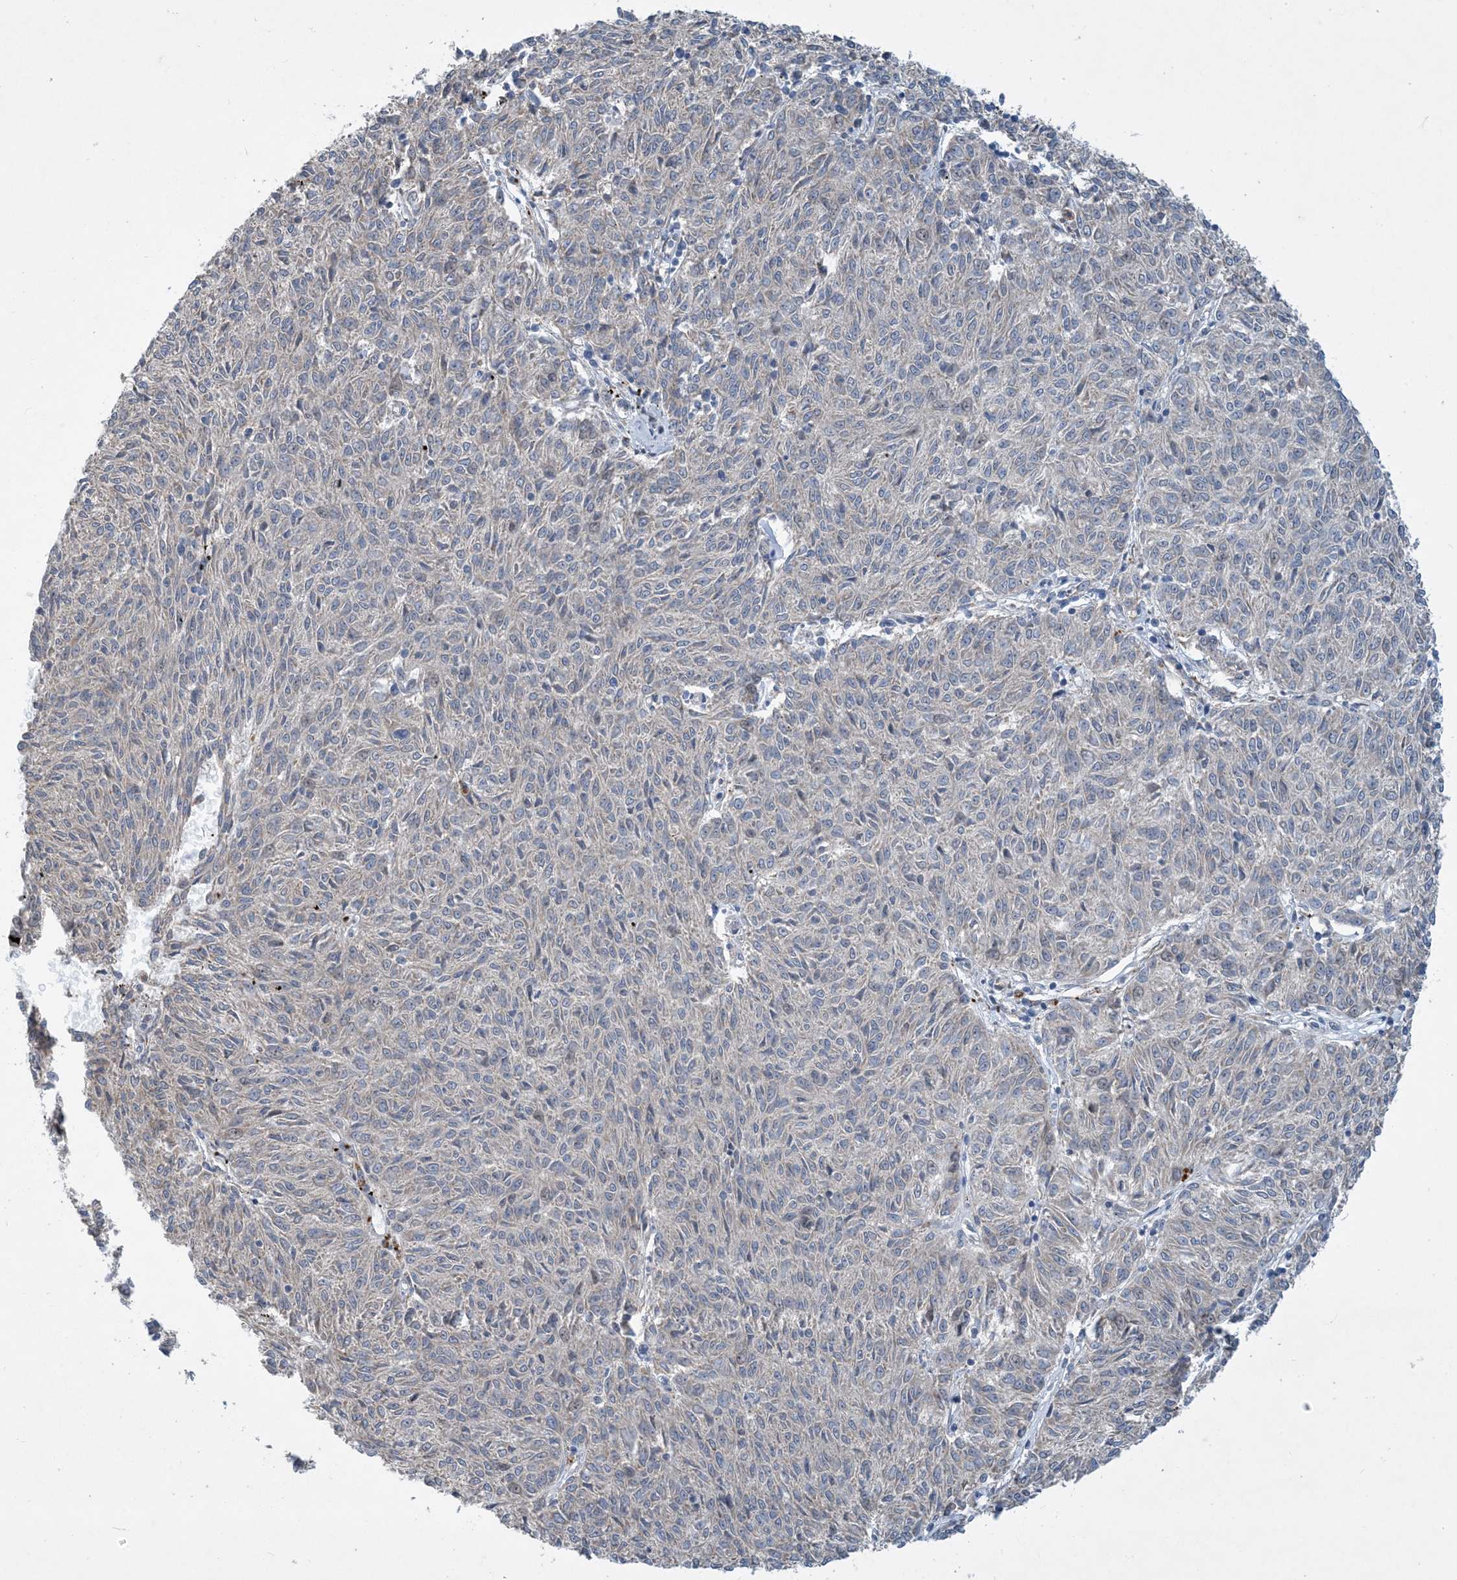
{"staining": {"intensity": "negative", "quantity": "none", "location": "none"}, "tissue": "melanoma", "cell_type": "Tumor cells", "image_type": "cancer", "snomed": [{"axis": "morphology", "description": "Malignant melanoma, NOS"}, {"axis": "topography", "description": "Skin"}], "caption": "Immunohistochemistry histopathology image of human malignant melanoma stained for a protein (brown), which shows no staining in tumor cells.", "gene": "PHOSPHO2", "patient": {"sex": "female", "age": 72}}